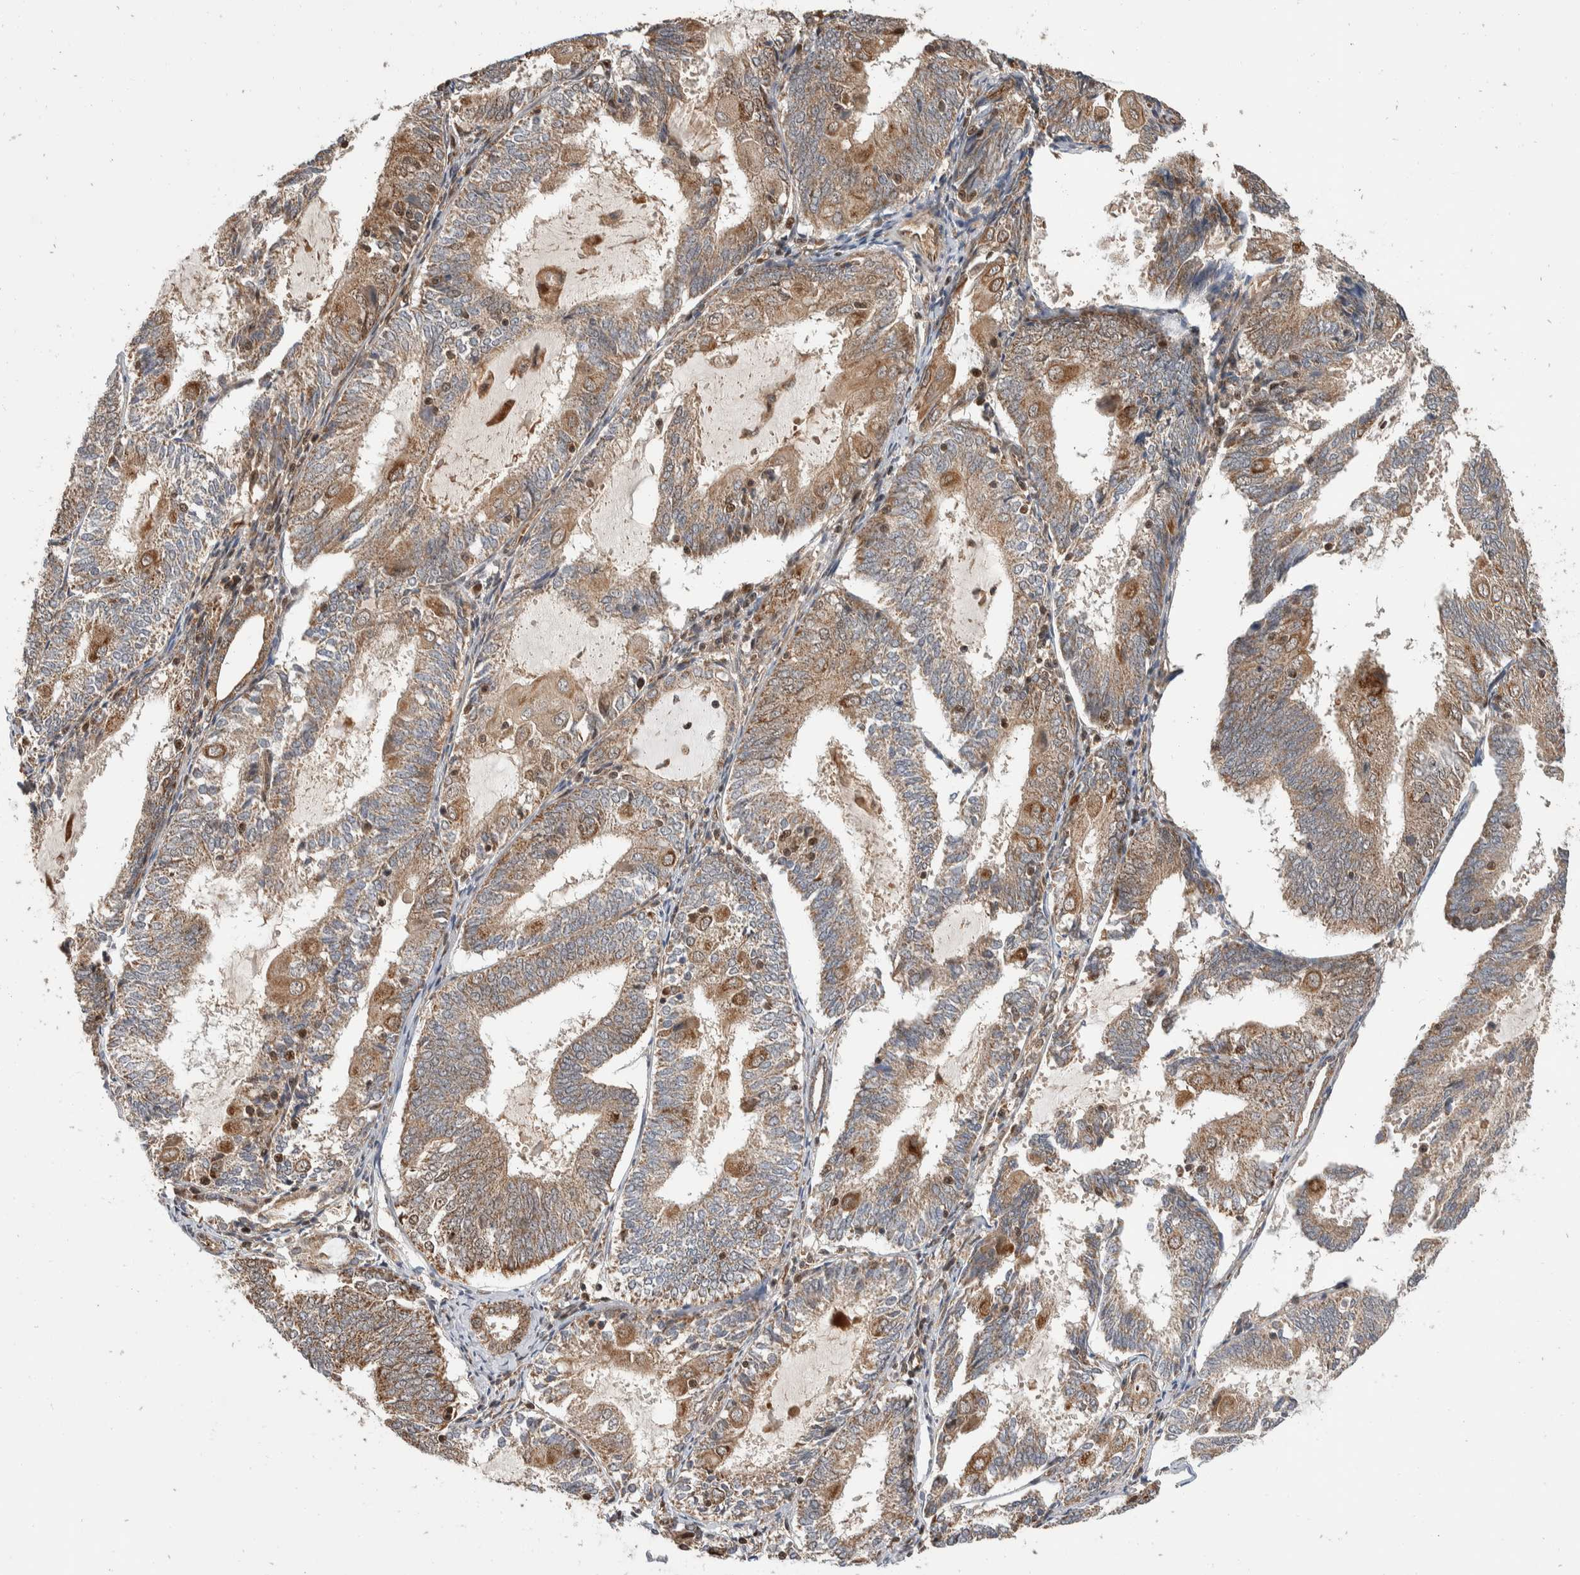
{"staining": {"intensity": "moderate", "quantity": ">75%", "location": "cytoplasmic/membranous"}, "tissue": "endometrial cancer", "cell_type": "Tumor cells", "image_type": "cancer", "snomed": [{"axis": "morphology", "description": "Adenocarcinoma, NOS"}, {"axis": "topography", "description": "Endometrium"}], "caption": "Human endometrial adenocarcinoma stained with a brown dye shows moderate cytoplasmic/membranous positive expression in about >75% of tumor cells.", "gene": "ABHD11", "patient": {"sex": "female", "age": 81}}